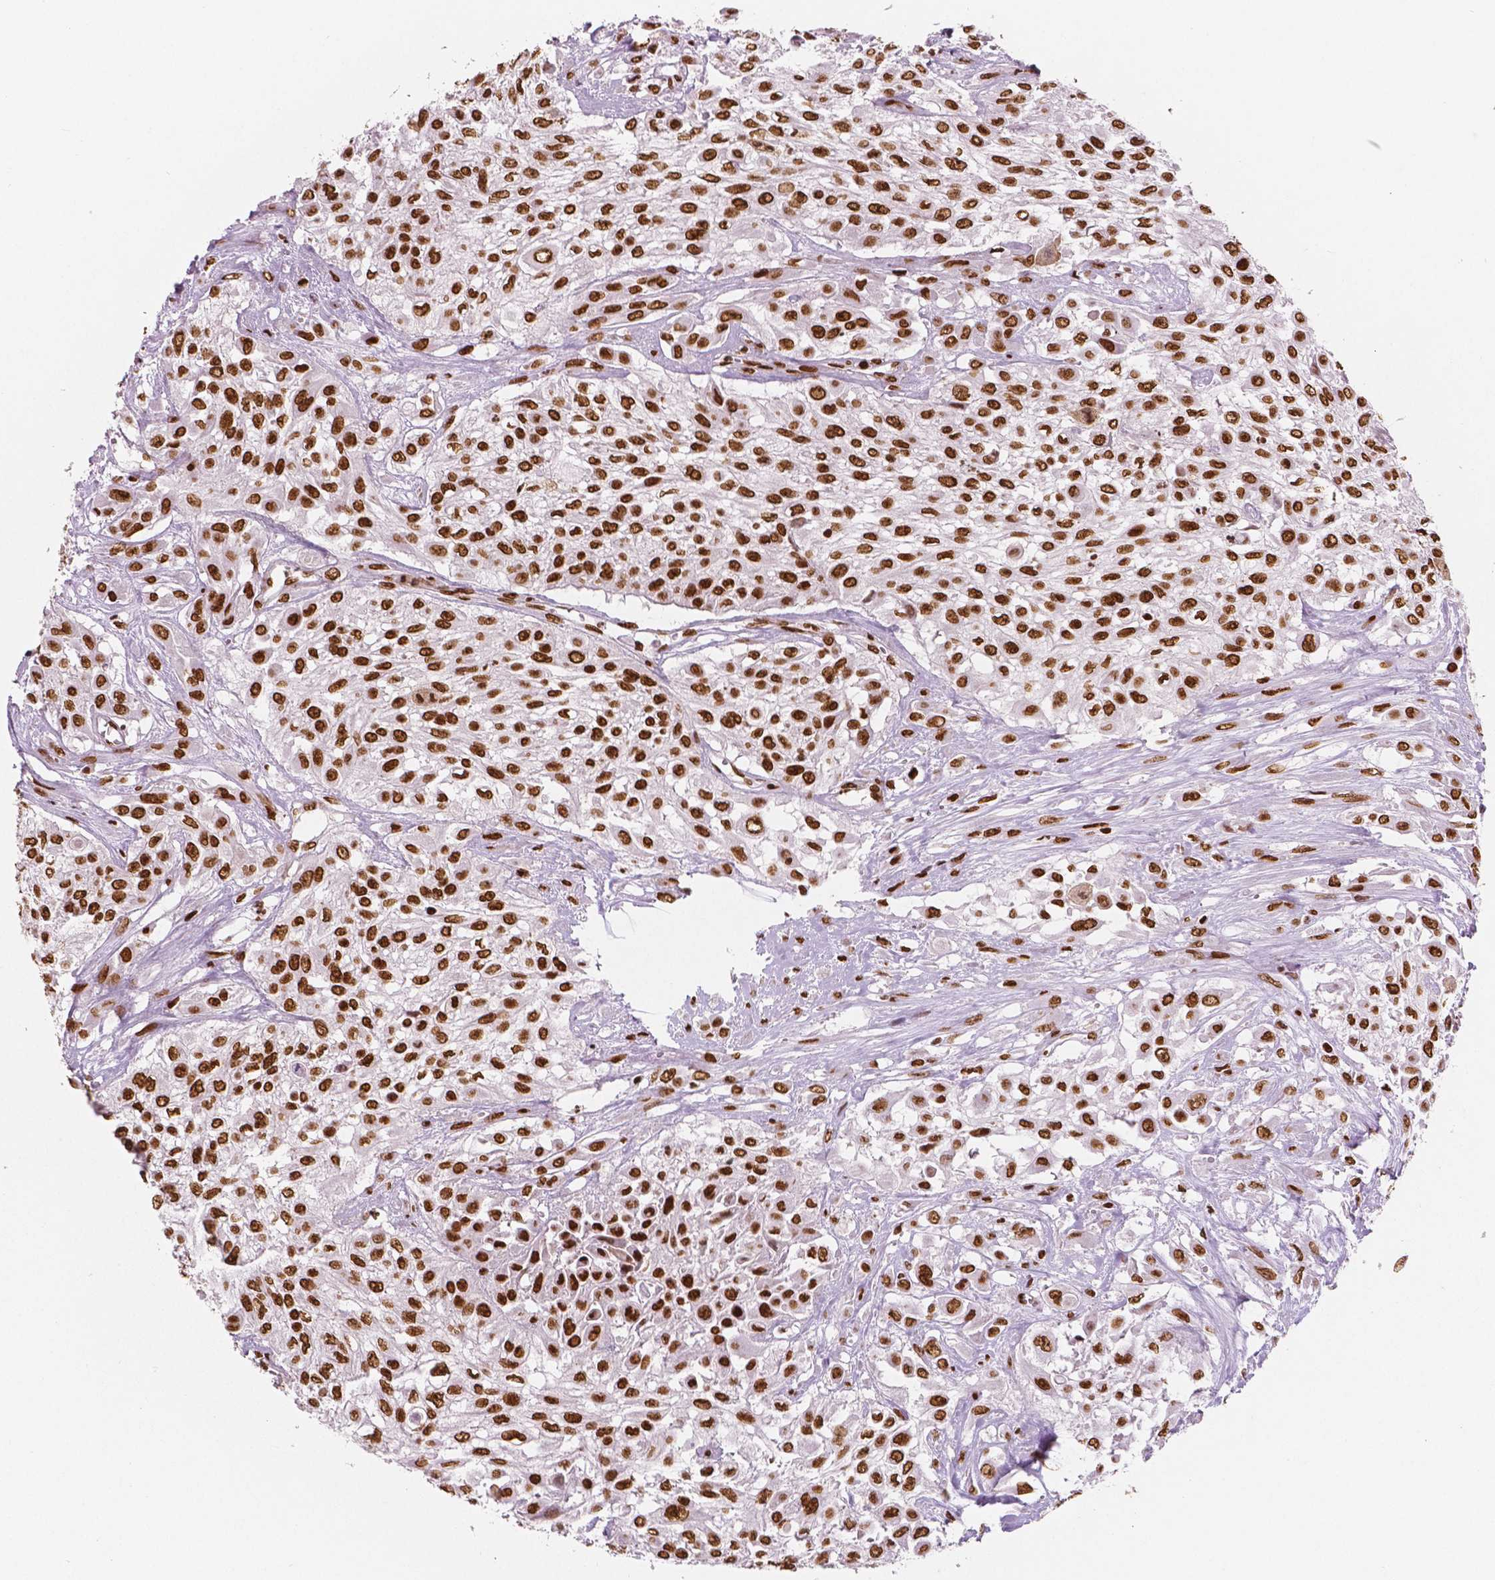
{"staining": {"intensity": "strong", "quantity": ">75%", "location": "nuclear"}, "tissue": "urothelial cancer", "cell_type": "Tumor cells", "image_type": "cancer", "snomed": [{"axis": "morphology", "description": "Urothelial carcinoma, High grade"}, {"axis": "topography", "description": "Urinary bladder"}], "caption": "An image showing strong nuclear positivity in about >75% of tumor cells in urothelial carcinoma (high-grade), as visualized by brown immunohistochemical staining.", "gene": "BRD4", "patient": {"sex": "male", "age": 57}}